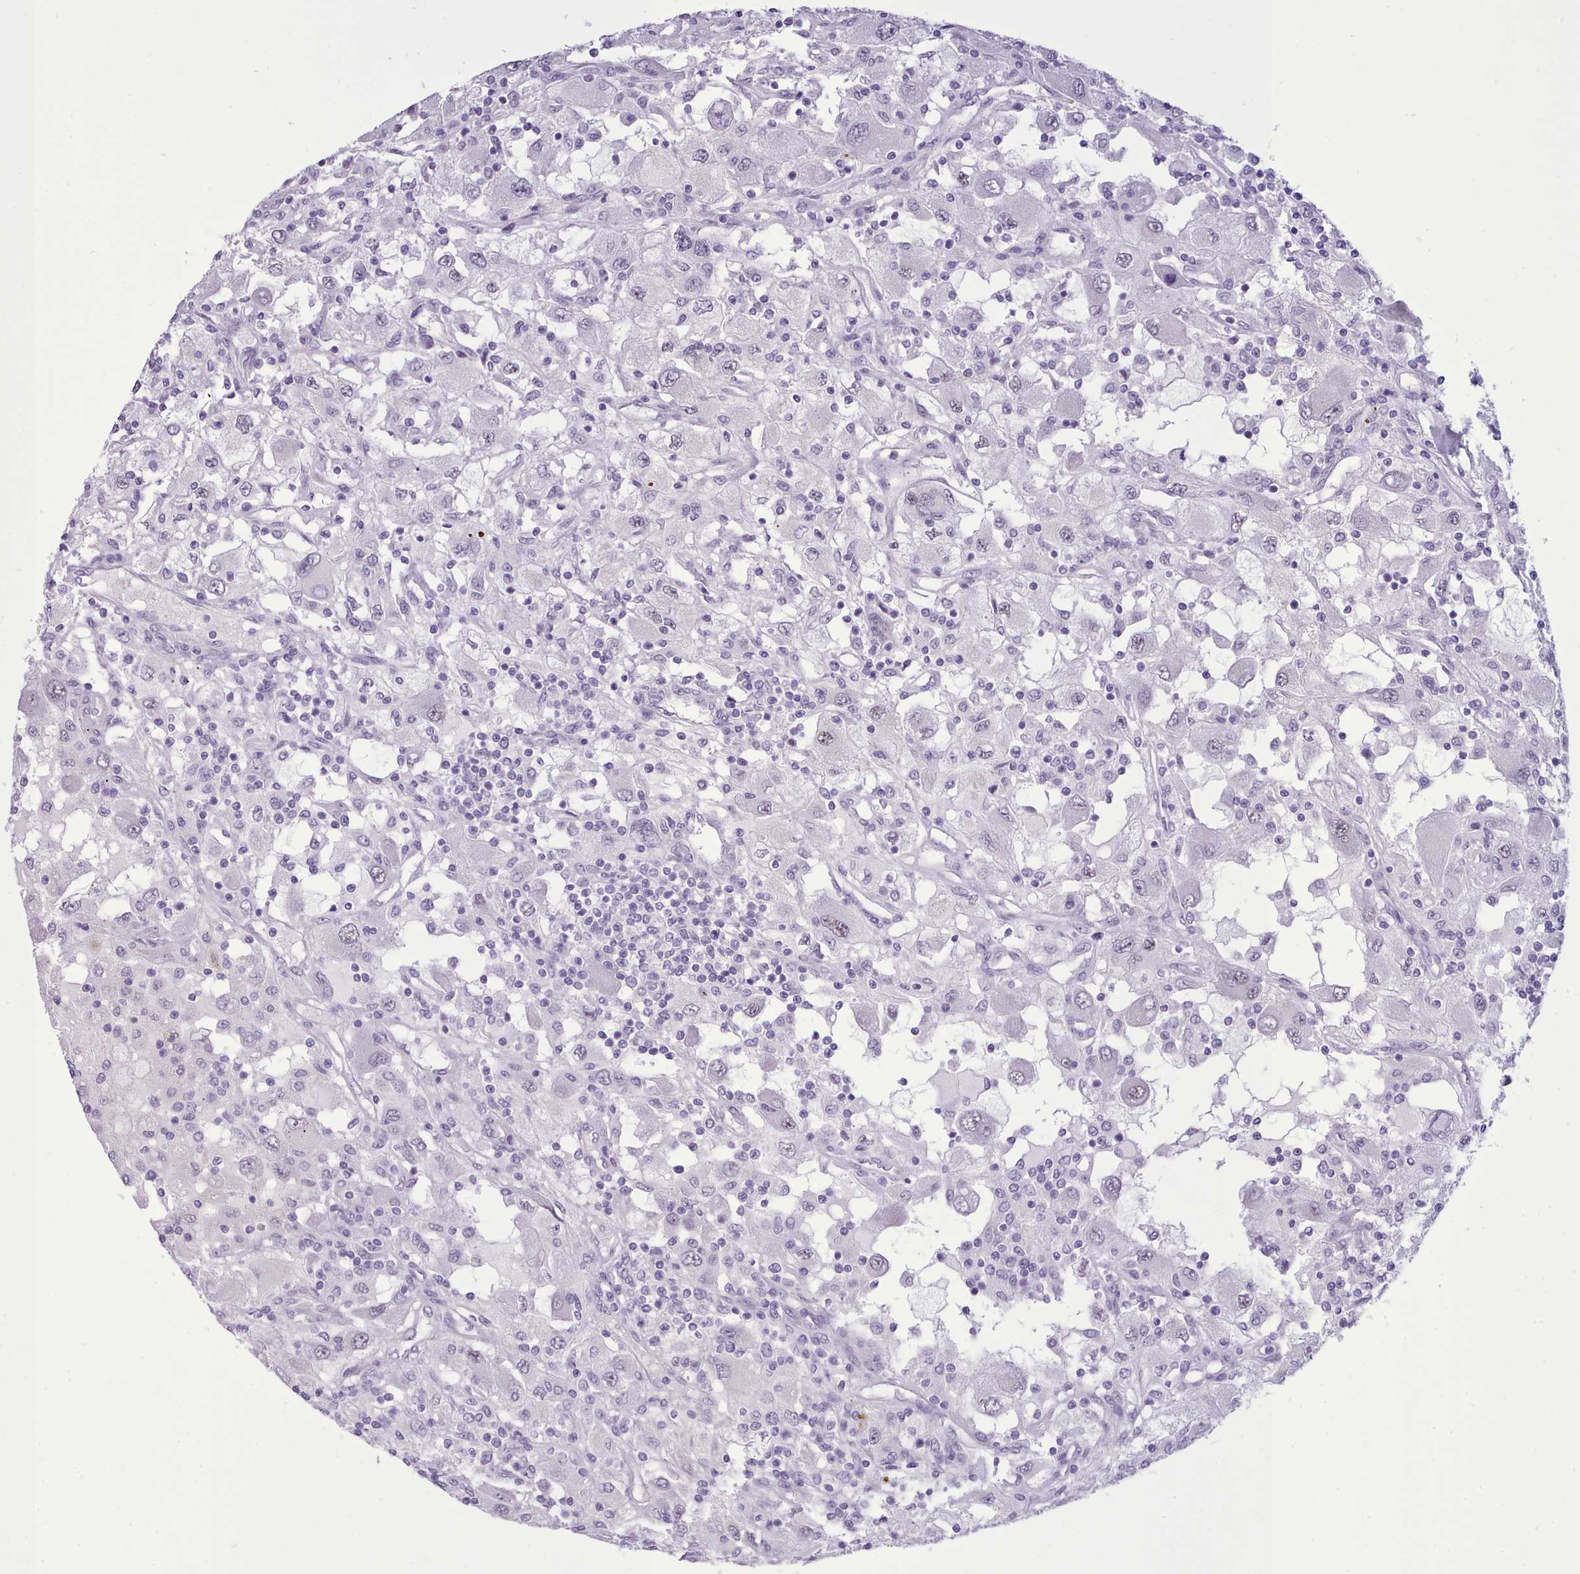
{"staining": {"intensity": "negative", "quantity": "none", "location": "none"}, "tissue": "renal cancer", "cell_type": "Tumor cells", "image_type": "cancer", "snomed": [{"axis": "morphology", "description": "Adenocarcinoma, NOS"}, {"axis": "topography", "description": "Kidney"}], "caption": "The histopathology image displays no significant expression in tumor cells of renal adenocarcinoma.", "gene": "FBXO48", "patient": {"sex": "female", "age": 67}}